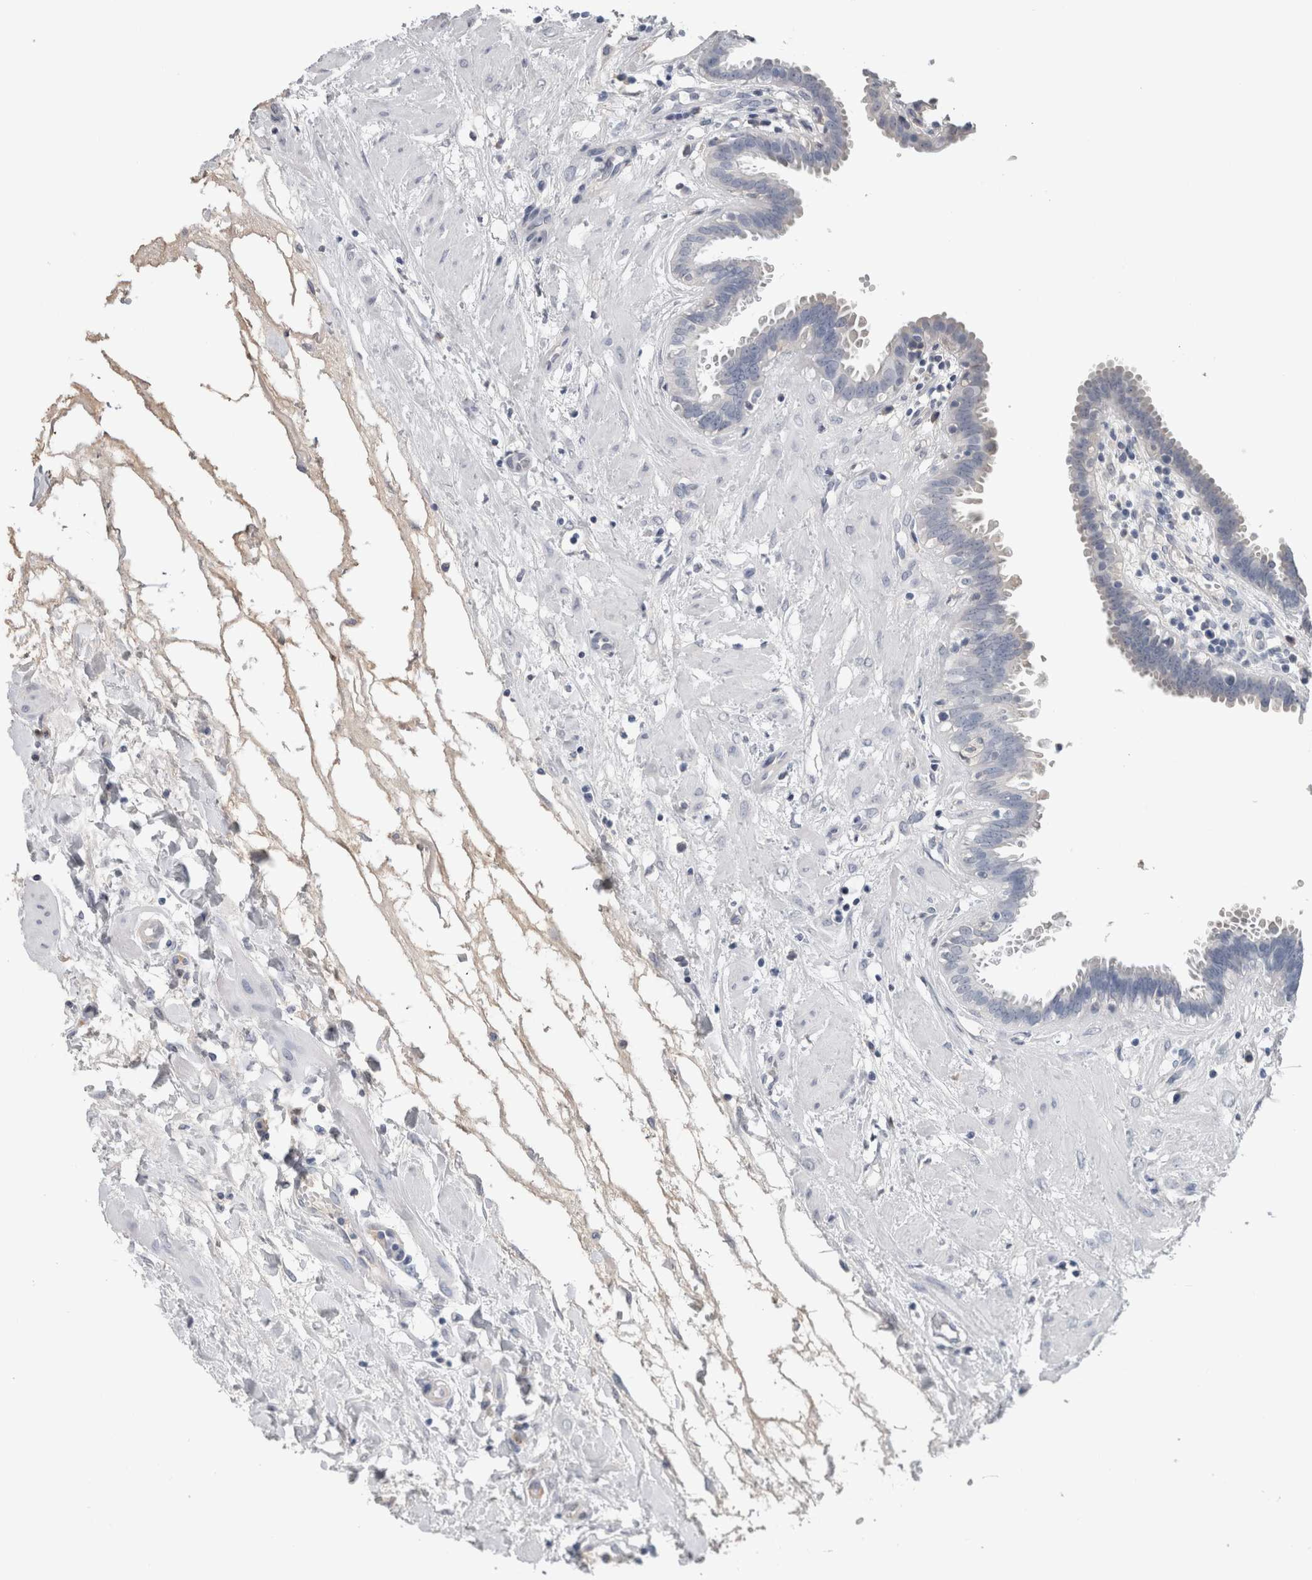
{"staining": {"intensity": "negative", "quantity": "none", "location": "none"}, "tissue": "fallopian tube", "cell_type": "Glandular cells", "image_type": "normal", "snomed": [{"axis": "morphology", "description": "Normal tissue, NOS"}, {"axis": "topography", "description": "Fallopian tube"}, {"axis": "topography", "description": "Placenta"}], "caption": "Immunohistochemical staining of normal human fallopian tube reveals no significant positivity in glandular cells. The staining was performed using DAB to visualize the protein expression in brown, while the nuclei were stained in blue with hematoxylin (Magnification: 20x).", "gene": "FABP4", "patient": {"sex": "female", "age": 32}}